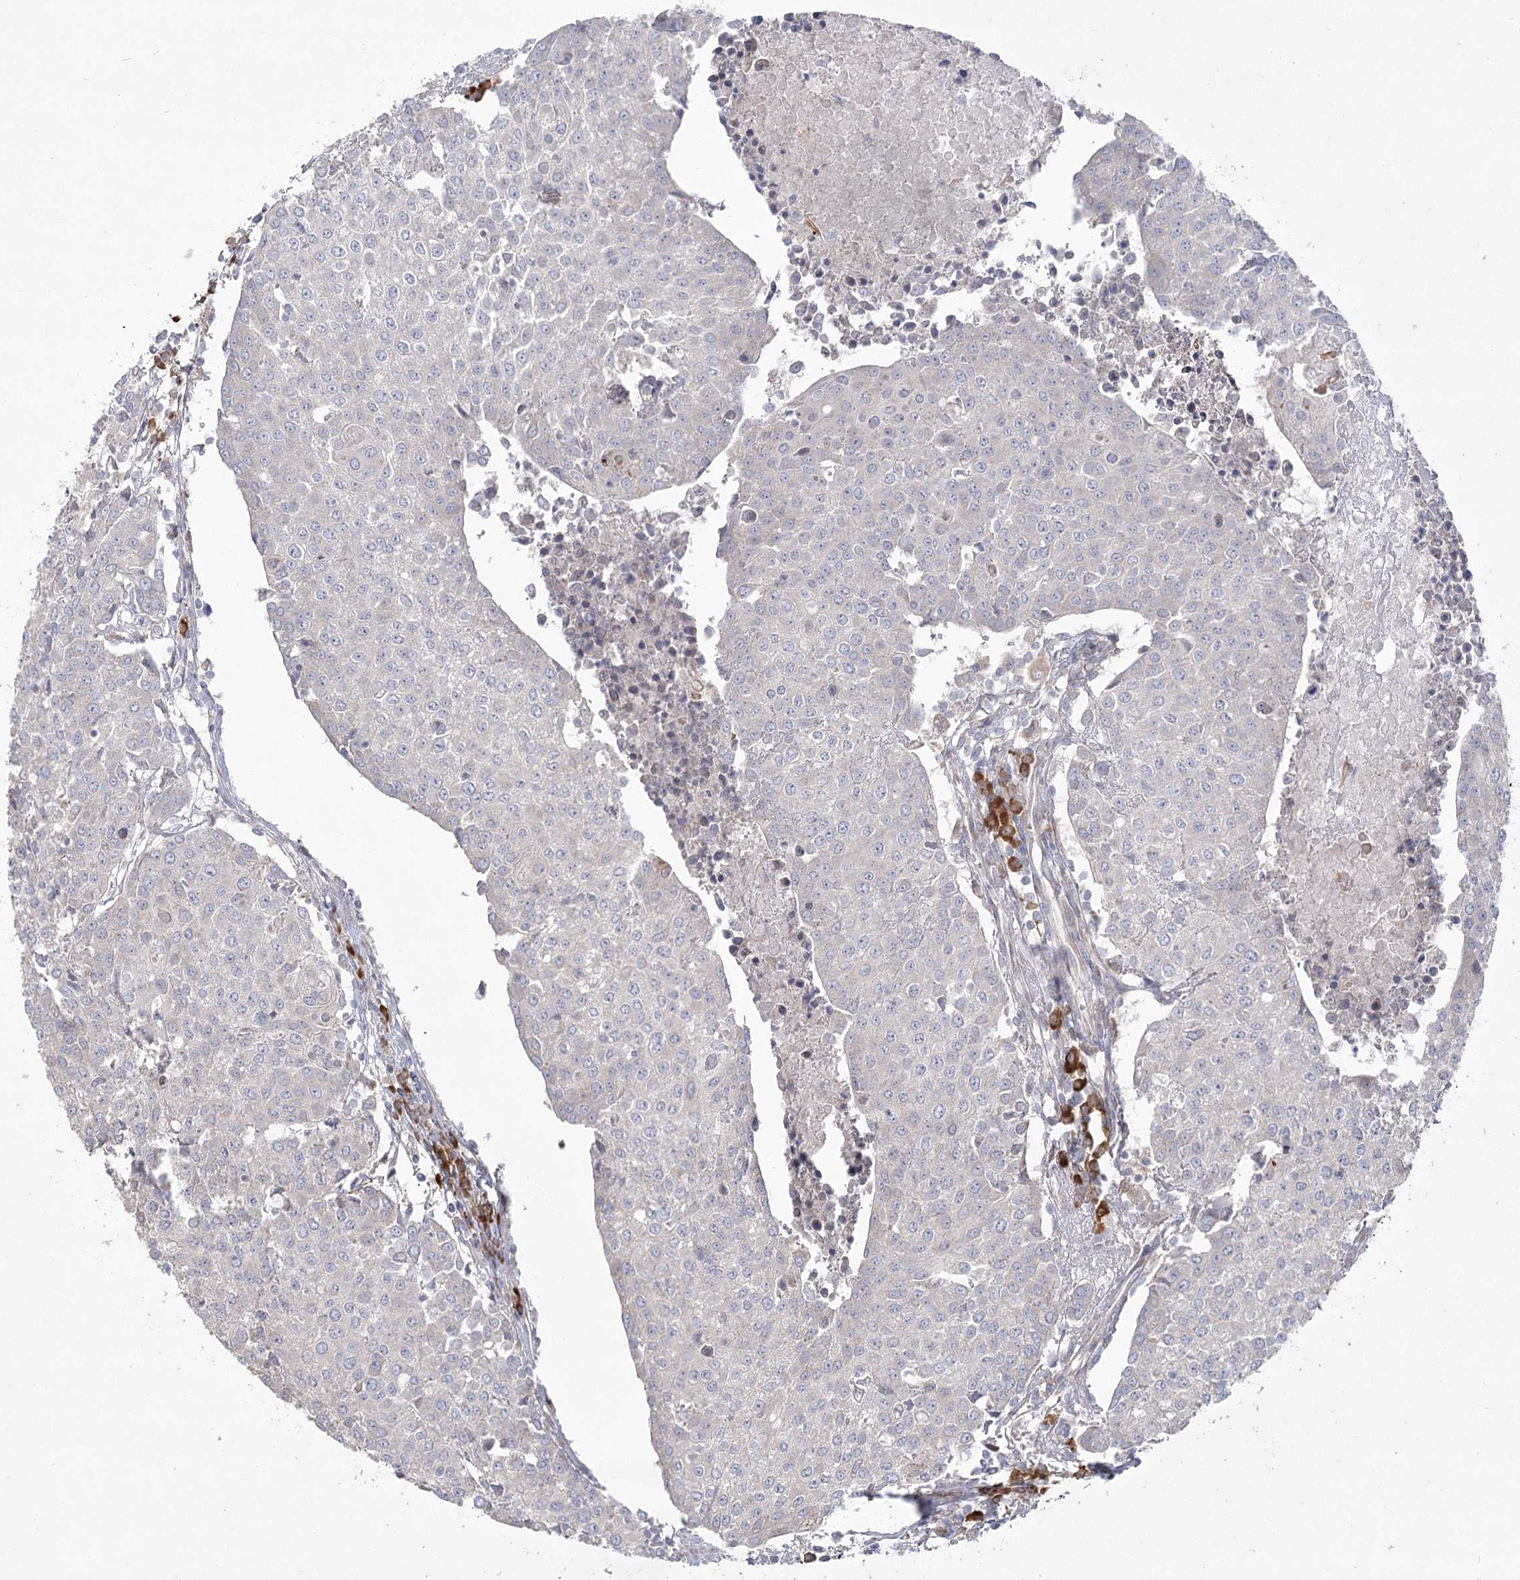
{"staining": {"intensity": "negative", "quantity": "none", "location": "none"}, "tissue": "urothelial cancer", "cell_type": "Tumor cells", "image_type": "cancer", "snomed": [{"axis": "morphology", "description": "Urothelial carcinoma, High grade"}, {"axis": "topography", "description": "Urinary bladder"}], "caption": "A high-resolution photomicrograph shows immunohistochemistry staining of urothelial cancer, which demonstrates no significant positivity in tumor cells.", "gene": "CAMTA1", "patient": {"sex": "female", "age": 85}}